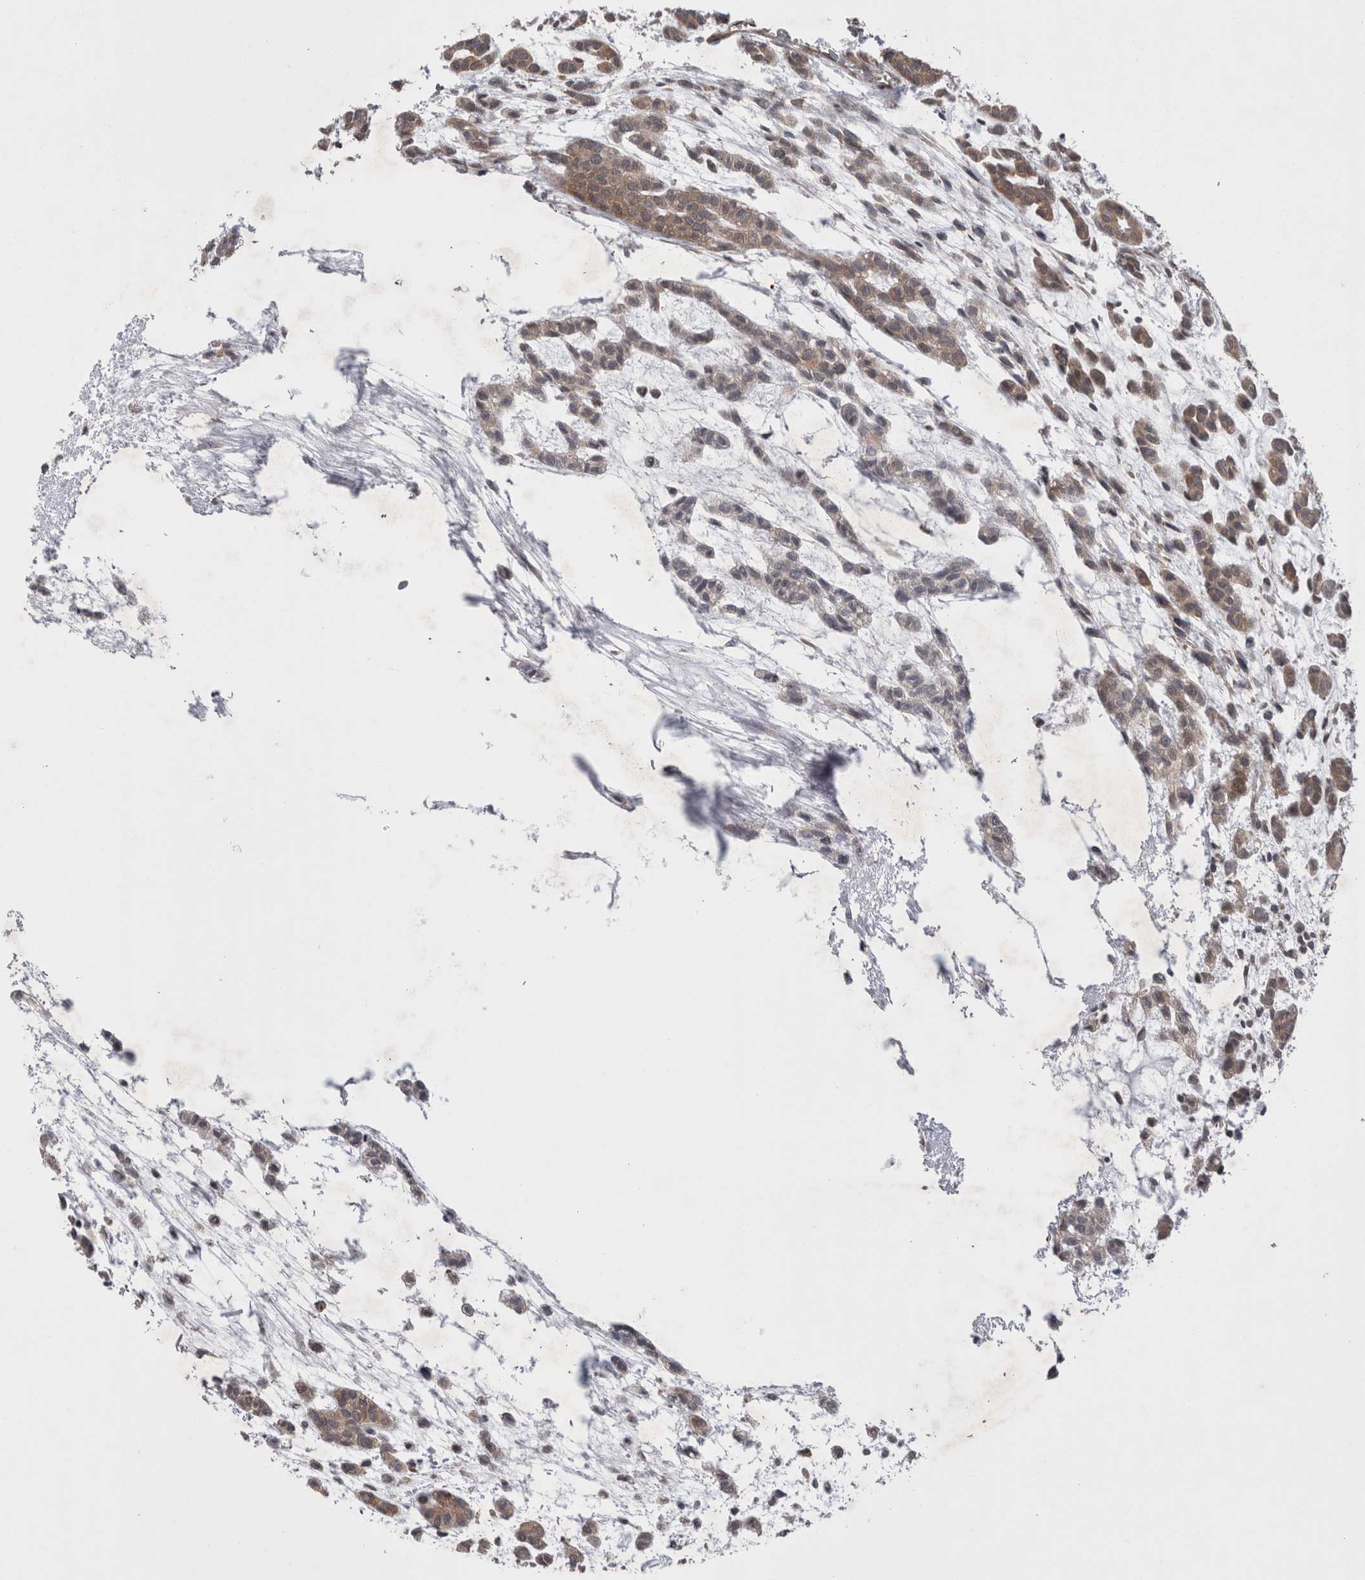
{"staining": {"intensity": "weak", "quantity": ">75%", "location": "cytoplasmic/membranous"}, "tissue": "head and neck cancer", "cell_type": "Tumor cells", "image_type": "cancer", "snomed": [{"axis": "morphology", "description": "Adenocarcinoma, NOS"}, {"axis": "morphology", "description": "Adenoma, NOS"}, {"axis": "topography", "description": "Head-Neck"}], "caption": "Weak cytoplasmic/membranous protein staining is present in about >75% of tumor cells in adenoma (head and neck). The staining is performed using DAB brown chromogen to label protein expression. The nuclei are counter-stained blue using hematoxylin.", "gene": "DDX6", "patient": {"sex": "female", "age": 55}}